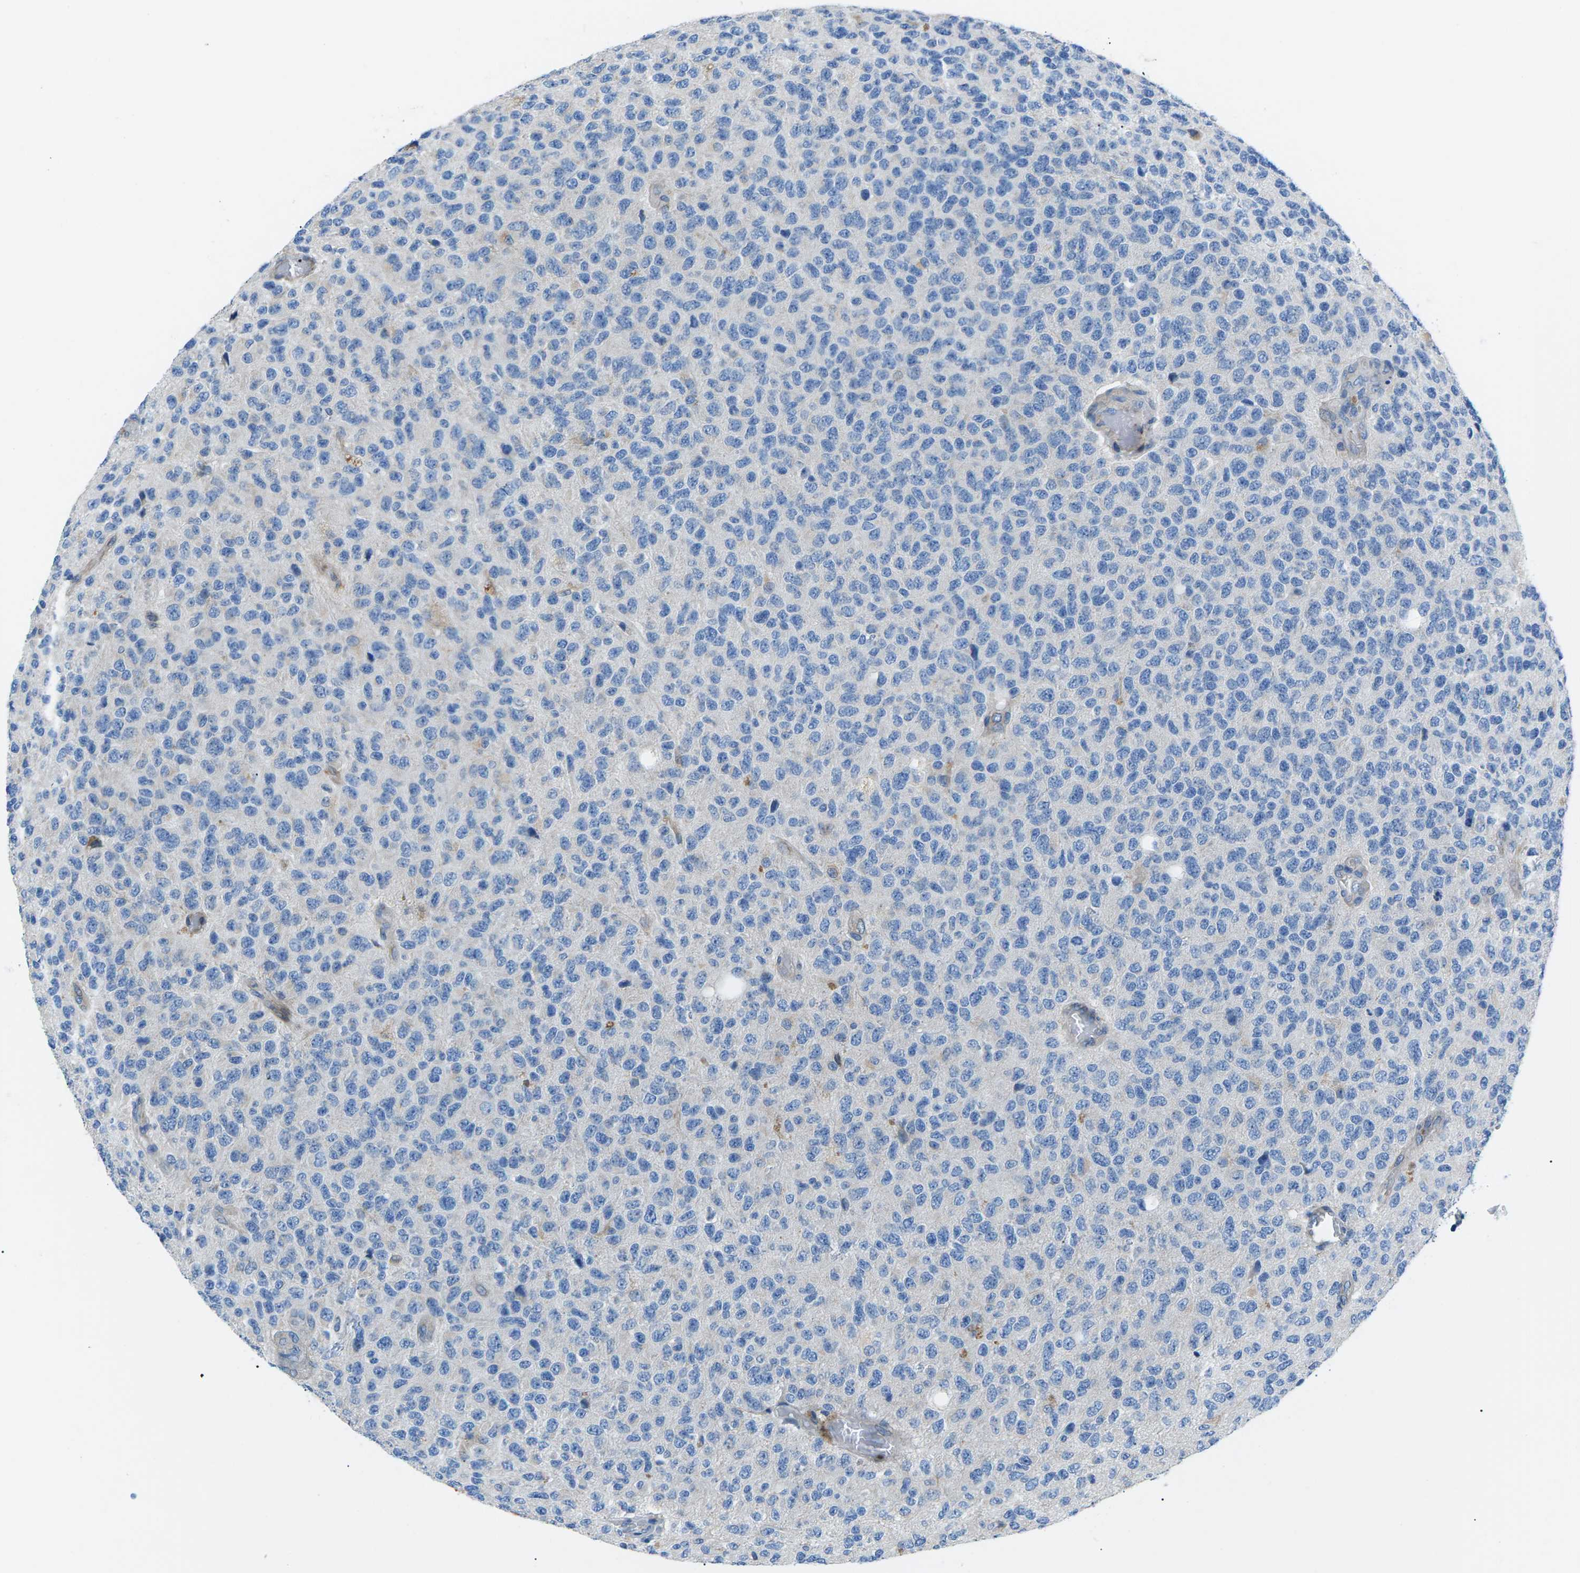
{"staining": {"intensity": "negative", "quantity": "none", "location": "none"}, "tissue": "glioma", "cell_type": "Tumor cells", "image_type": "cancer", "snomed": [{"axis": "morphology", "description": "Glioma, malignant, High grade"}, {"axis": "topography", "description": "pancreas cauda"}], "caption": "Tumor cells are negative for brown protein staining in high-grade glioma (malignant).", "gene": "ZDHHC24", "patient": {"sex": "male", "age": 60}}